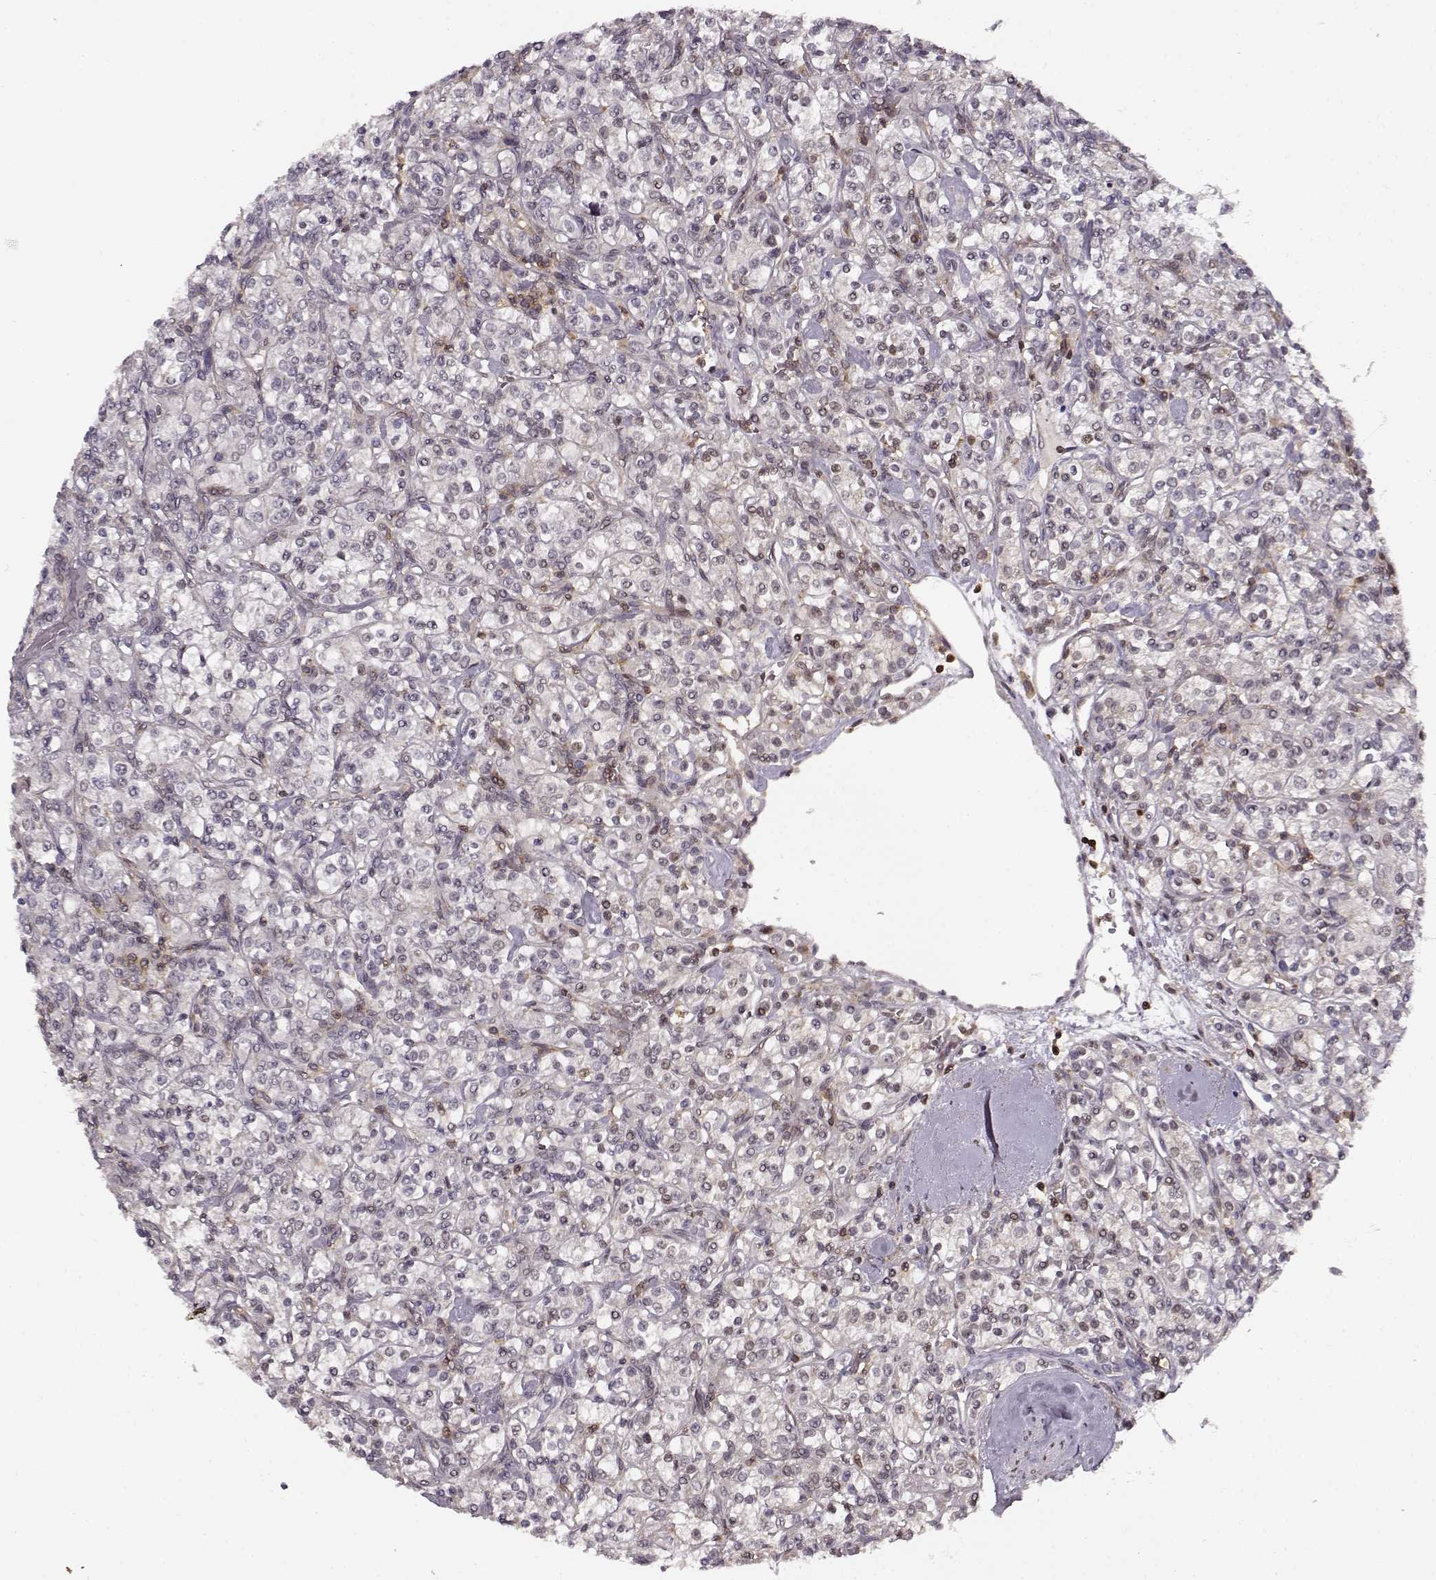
{"staining": {"intensity": "negative", "quantity": "none", "location": "none"}, "tissue": "renal cancer", "cell_type": "Tumor cells", "image_type": "cancer", "snomed": [{"axis": "morphology", "description": "Adenocarcinoma, NOS"}, {"axis": "topography", "description": "Kidney"}], "caption": "DAB immunohistochemical staining of human adenocarcinoma (renal) shows no significant staining in tumor cells.", "gene": "MFSD1", "patient": {"sex": "male", "age": 77}}